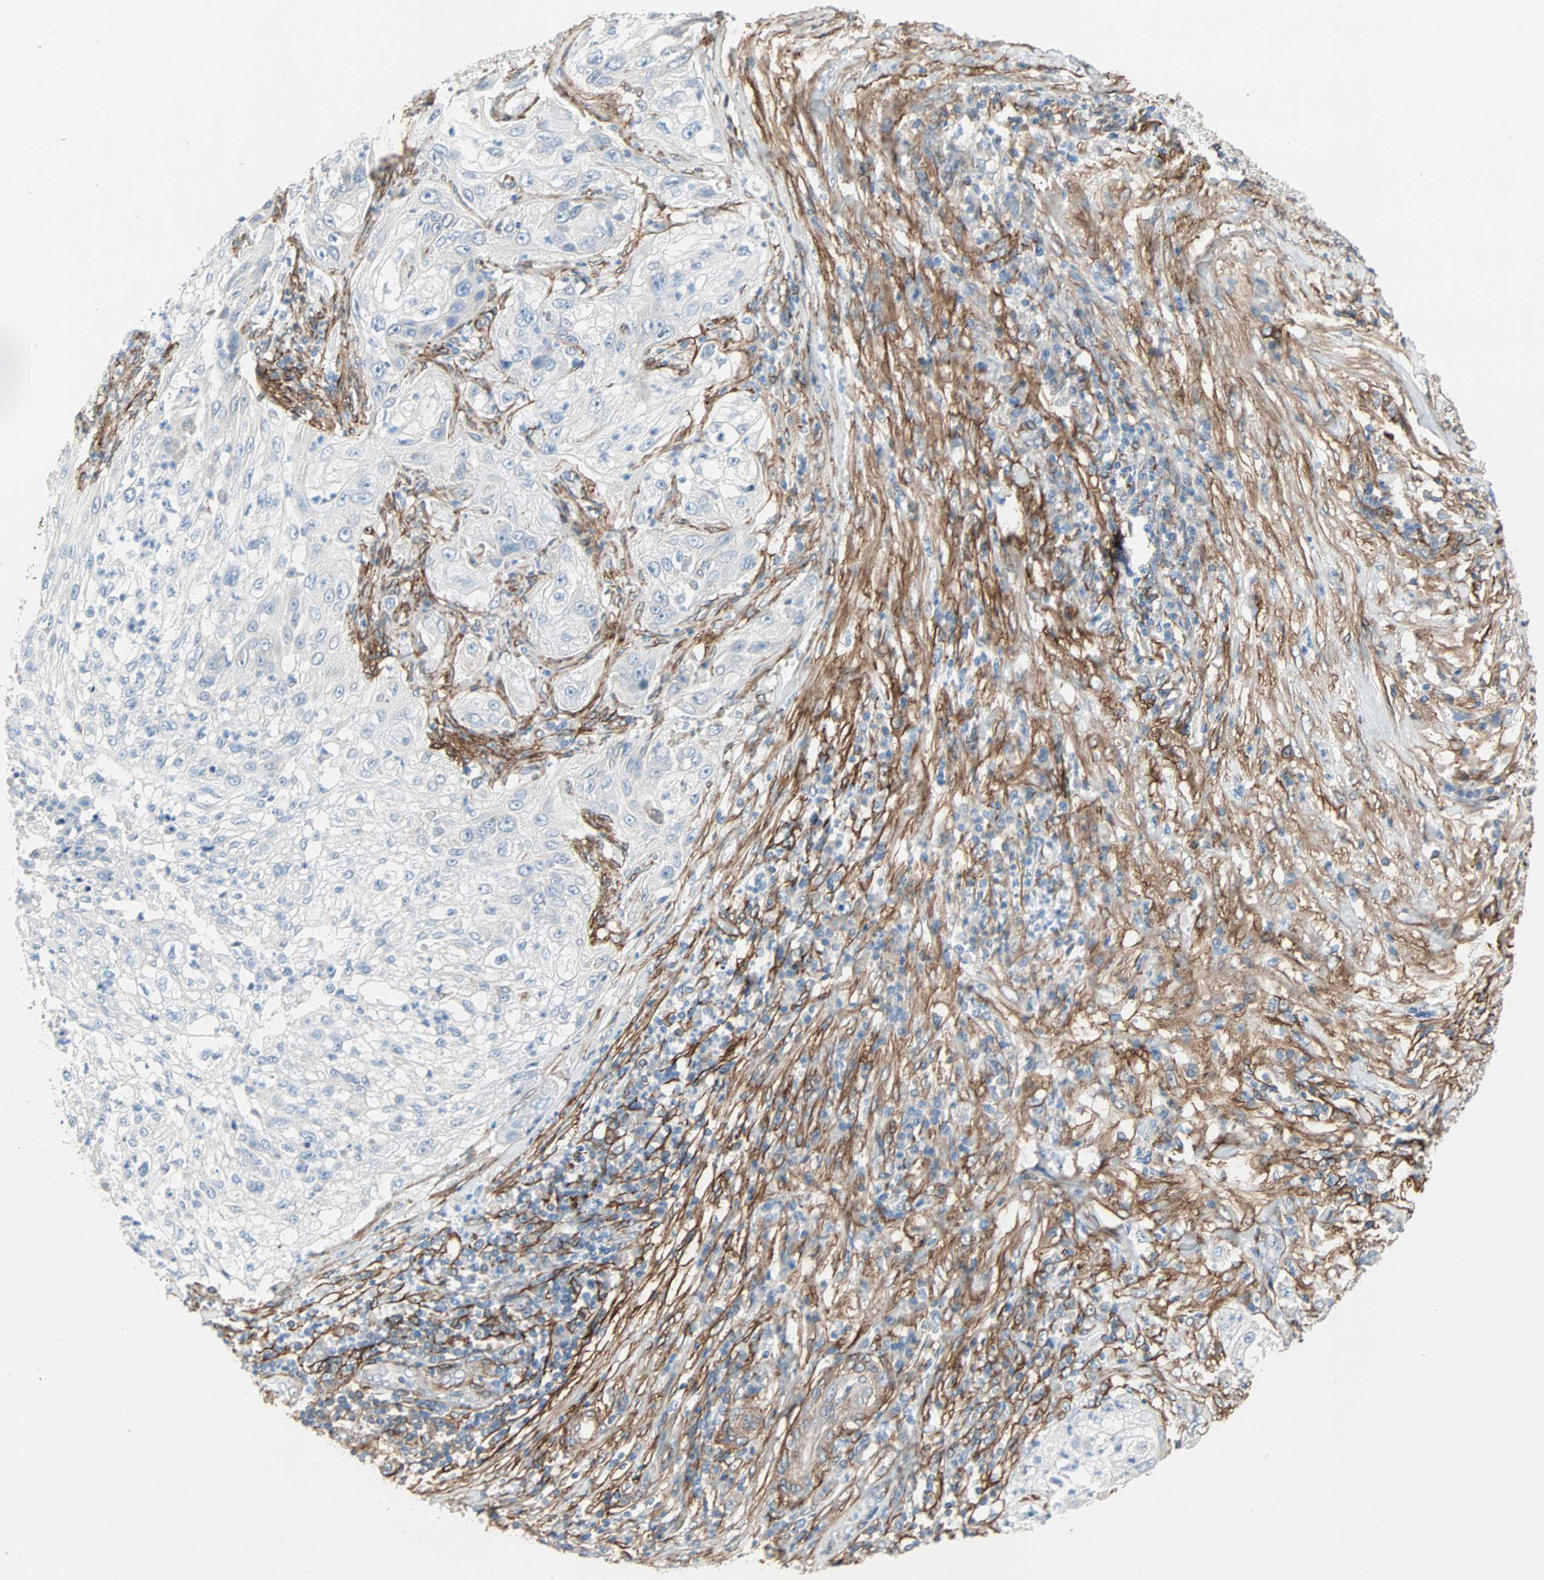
{"staining": {"intensity": "negative", "quantity": "none", "location": "none"}, "tissue": "lung cancer", "cell_type": "Tumor cells", "image_type": "cancer", "snomed": [{"axis": "morphology", "description": "Inflammation, NOS"}, {"axis": "morphology", "description": "Squamous cell carcinoma, NOS"}, {"axis": "topography", "description": "Lymph node"}, {"axis": "topography", "description": "Soft tissue"}, {"axis": "topography", "description": "Lung"}], "caption": "Immunohistochemical staining of human lung squamous cell carcinoma displays no significant staining in tumor cells.", "gene": "EPB41L2", "patient": {"sex": "male", "age": 66}}